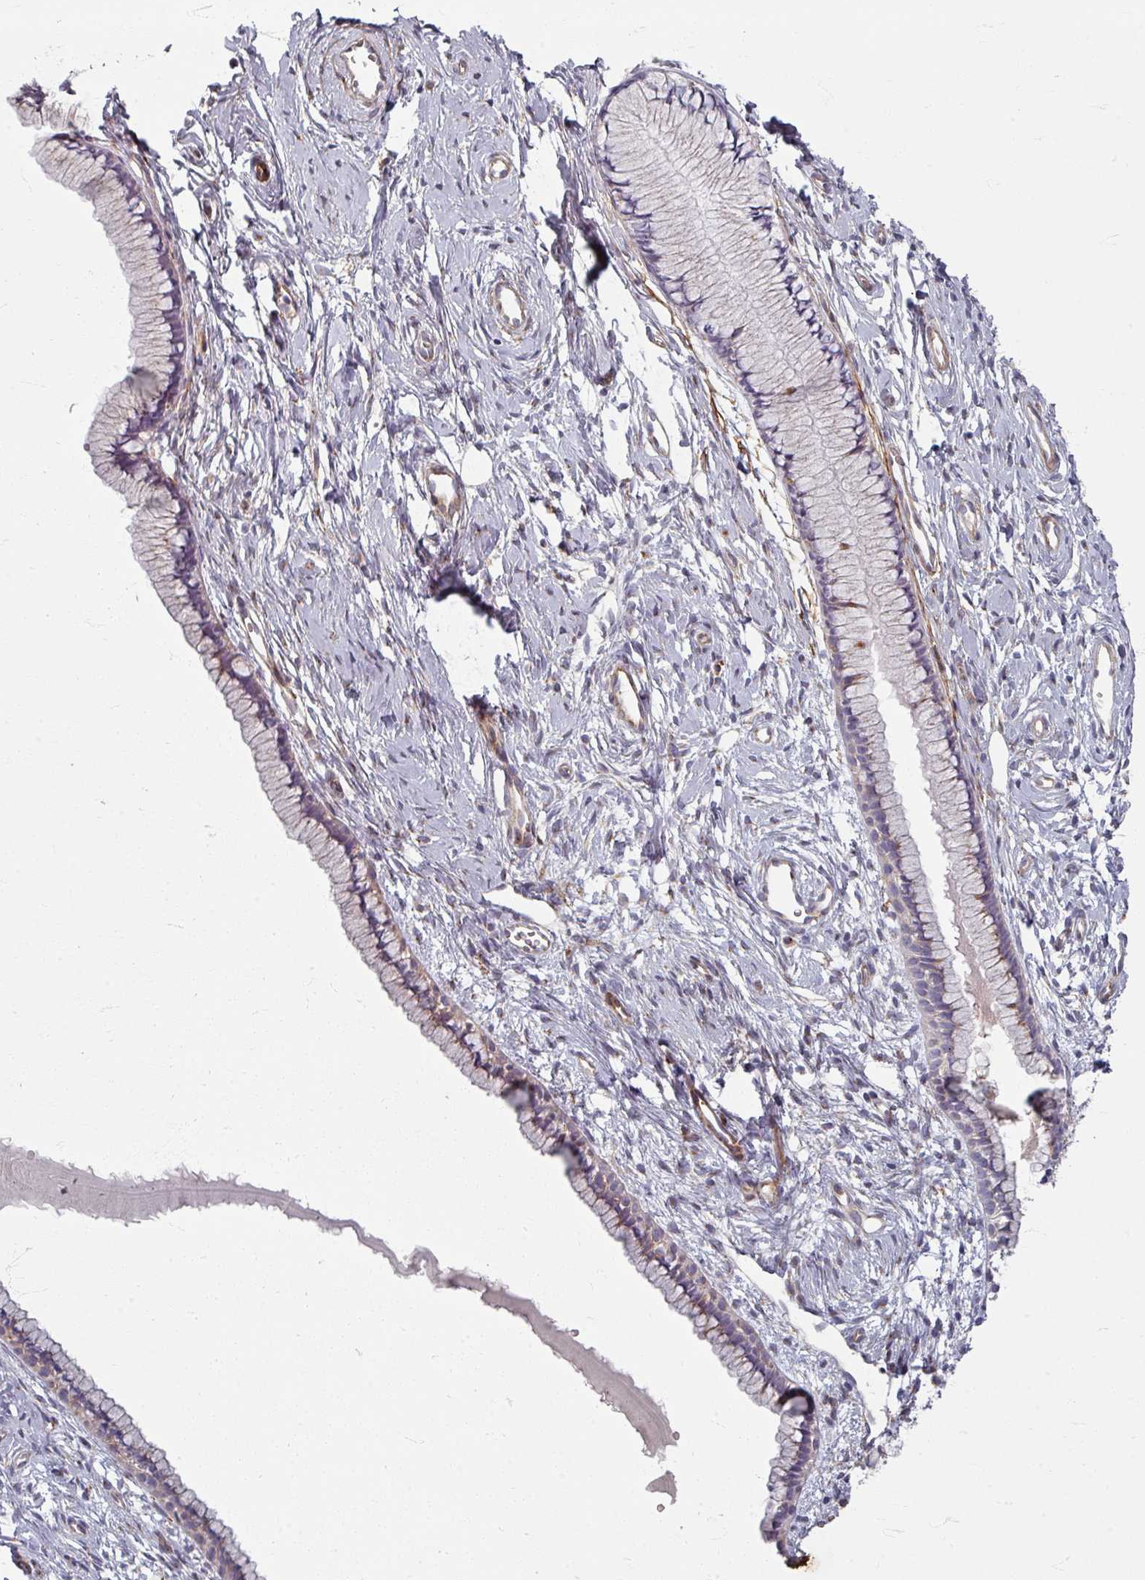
{"staining": {"intensity": "moderate", "quantity": "<25%", "location": "cytoplasmic/membranous"}, "tissue": "cervix", "cell_type": "Glandular cells", "image_type": "normal", "snomed": [{"axis": "morphology", "description": "Normal tissue, NOS"}, {"axis": "topography", "description": "Cervix"}], "caption": "Moderate cytoplasmic/membranous staining is present in approximately <25% of glandular cells in benign cervix. Ihc stains the protein of interest in brown and the nuclei are stained blue.", "gene": "GABARAPL1", "patient": {"sex": "female", "age": 40}}